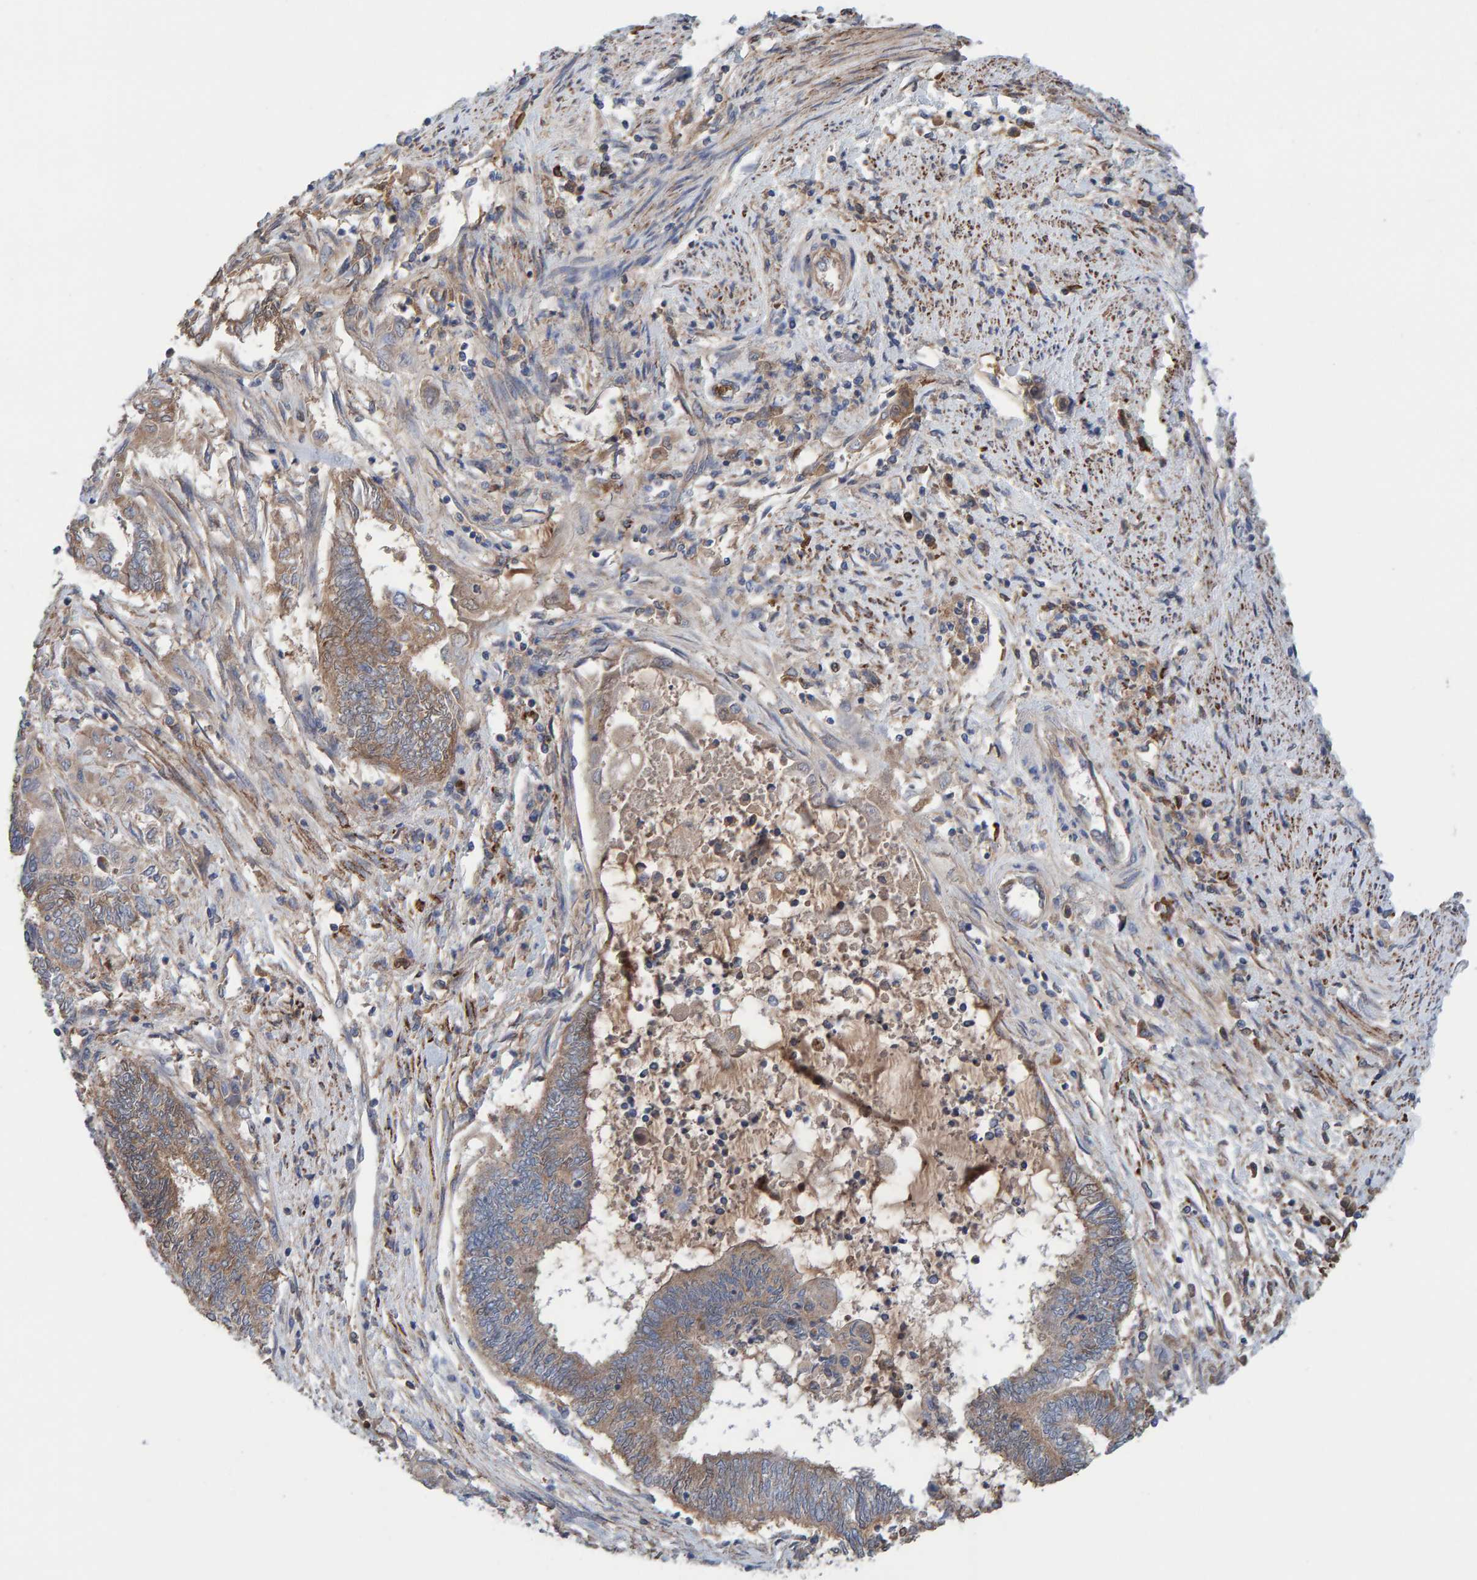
{"staining": {"intensity": "weak", "quantity": ">75%", "location": "cytoplasmic/membranous"}, "tissue": "endometrial cancer", "cell_type": "Tumor cells", "image_type": "cancer", "snomed": [{"axis": "morphology", "description": "Adenocarcinoma, NOS"}, {"axis": "topography", "description": "Uterus"}, {"axis": "topography", "description": "Endometrium"}], "caption": "About >75% of tumor cells in human endometrial cancer demonstrate weak cytoplasmic/membranous protein positivity as visualized by brown immunohistochemical staining.", "gene": "LRSAM1", "patient": {"sex": "female", "age": 70}}